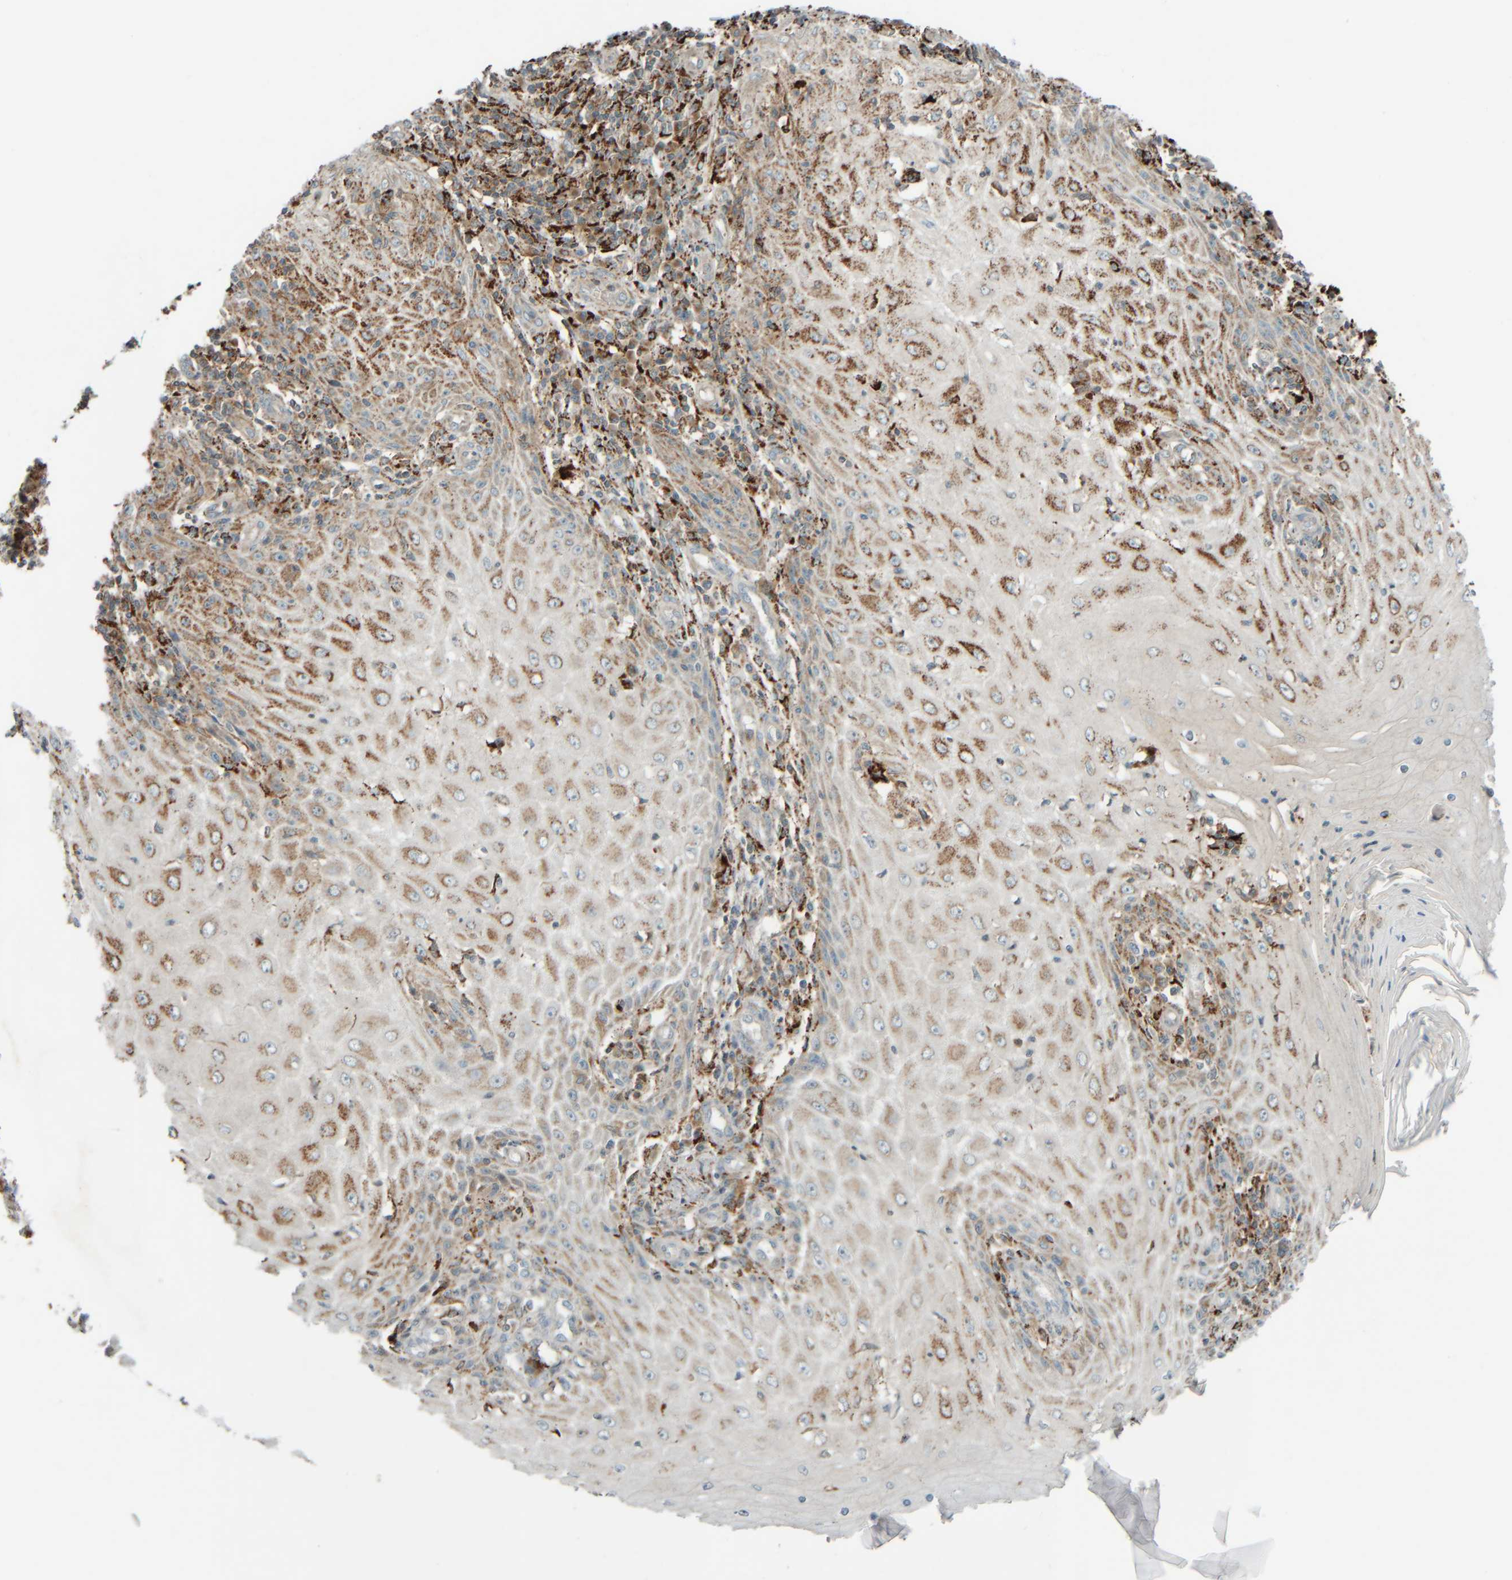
{"staining": {"intensity": "moderate", "quantity": "<25%", "location": "cytoplasmic/membranous"}, "tissue": "skin cancer", "cell_type": "Tumor cells", "image_type": "cancer", "snomed": [{"axis": "morphology", "description": "Squamous cell carcinoma, NOS"}, {"axis": "topography", "description": "Skin"}], "caption": "A low amount of moderate cytoplasmic/membranous positivity is appreciated in approximately <25% of tumor cells in skin cancer (squamous cell carcinoma) tissue.", "gene": "SPAG5", "patient": {"sex": "female", "age": 73}}